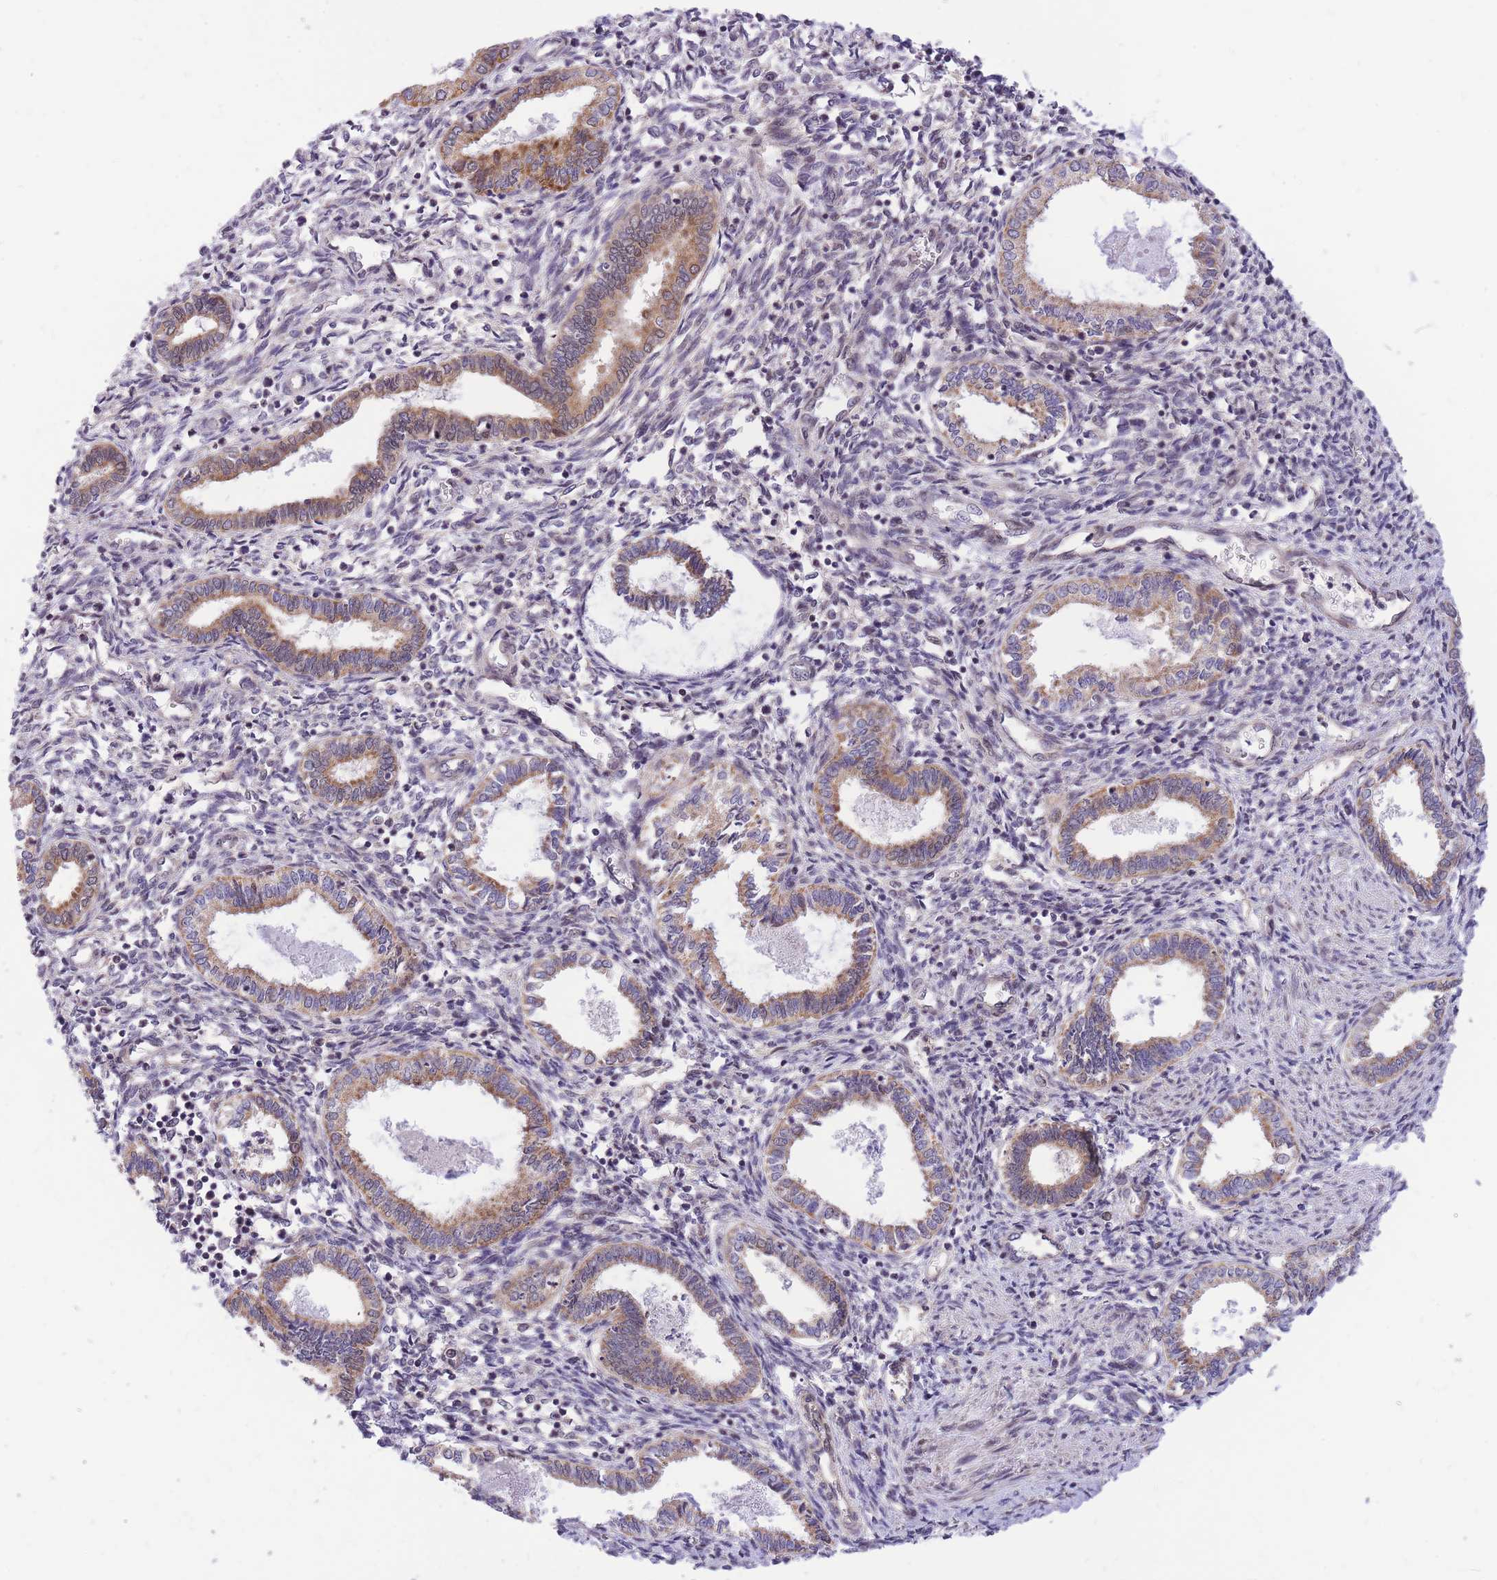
{"staining": {"intensity": "weak", "quantity": "25%-75%", "location": "nuclear"}, "tissue": "endometrium", "cell_type": "Cells in endometrial stroma", "image_type": "normal", "snomed": [{"axis": "morphology", "description": "Normal tissue, NOS"}, {"axis": "topography", "description": "Endometrium"}], "caption": "Immunohistochemistry (IHC) (DAB) staining of normal human endometrium reveals weak nuclear protein staining in about 25%-75% of cells in endometrial stroma. (IHC, brightfield microscopy, high magnification).", "gene": "MINDY2", "patient": {"sex": "female", "age": 37}}